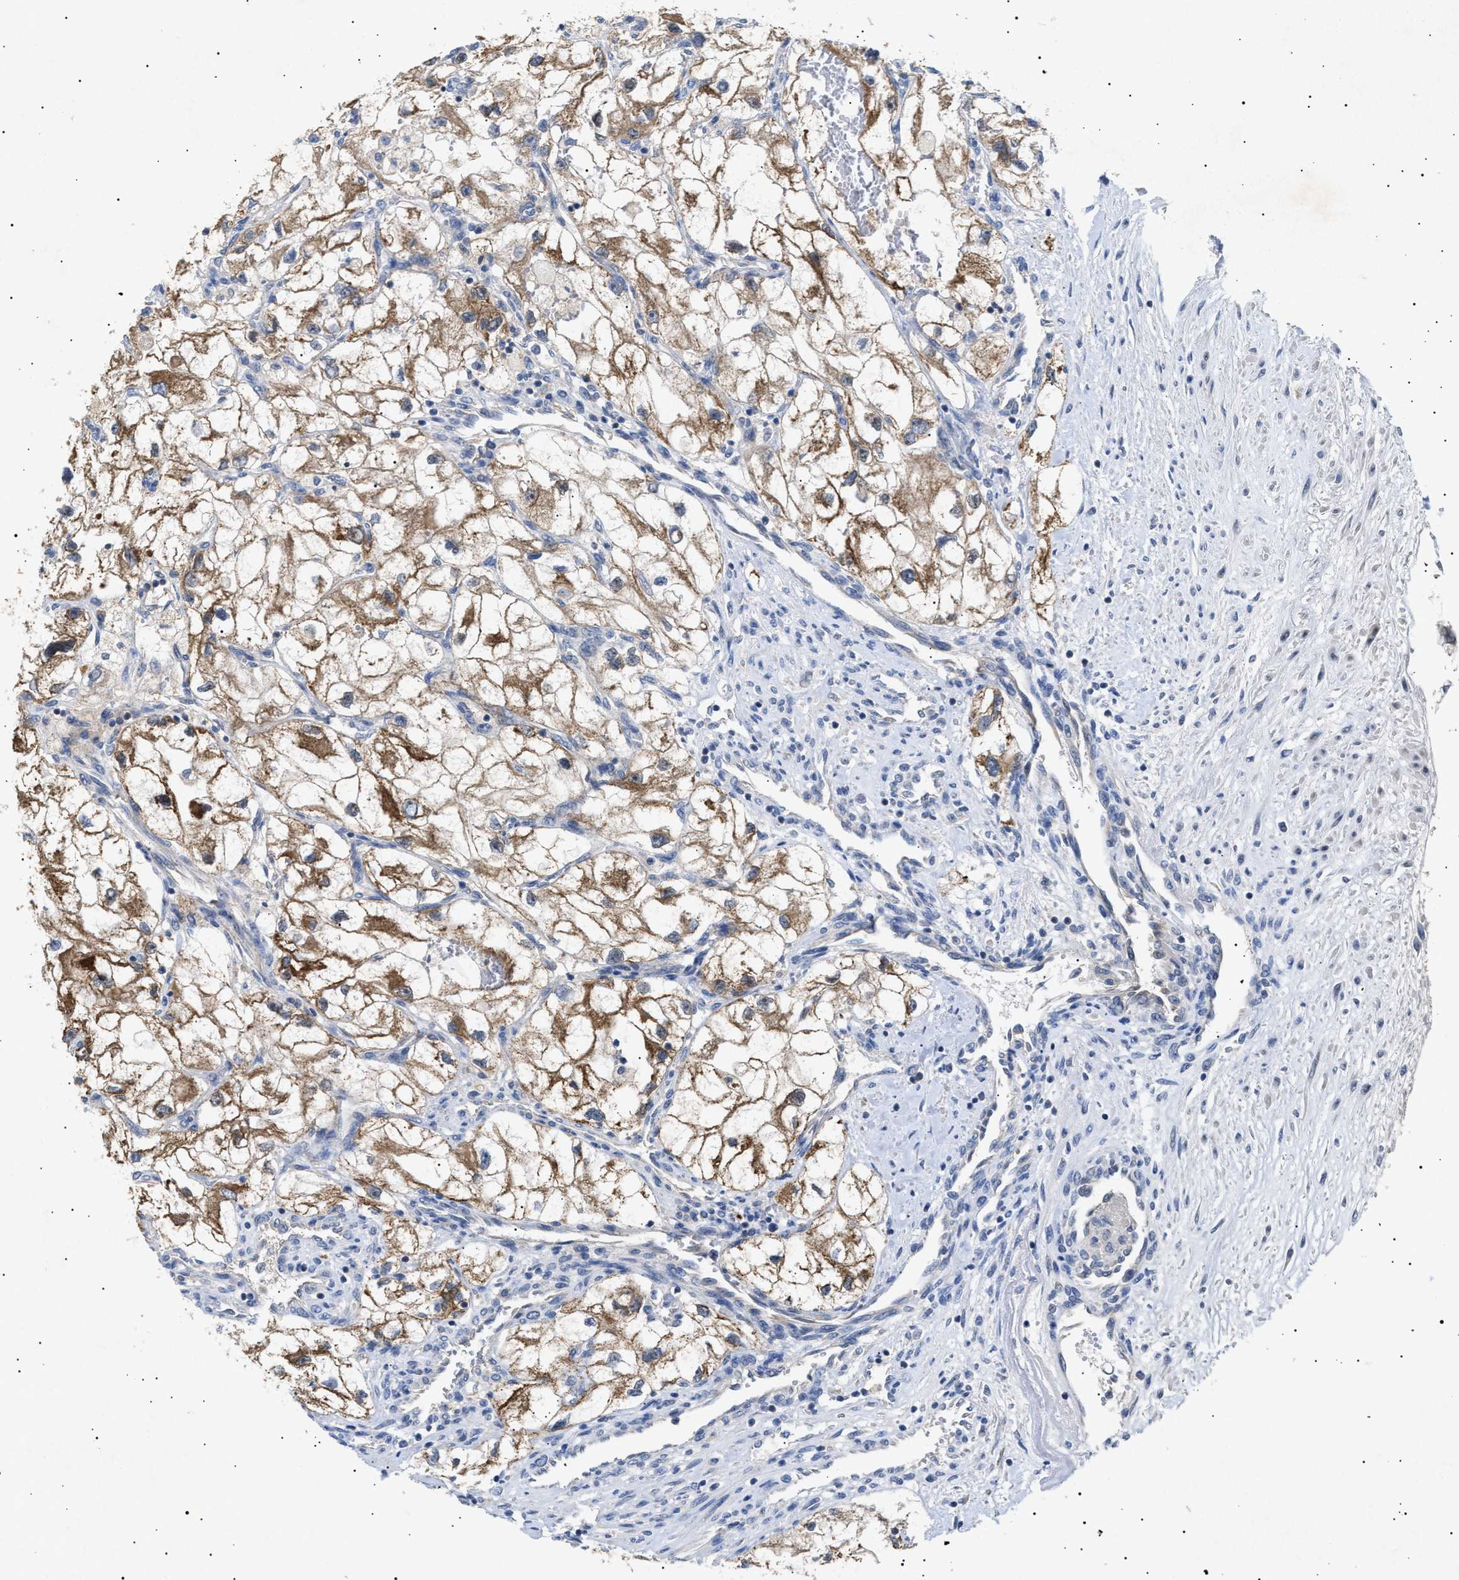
{"staining": {"intensity": "moderate", "quantity": ">75%", "location": "cytoplasmic/membranous"}, "tissue": "renal cancer", "cell_type": "Tumor cells", "image_type": "cancer", "snomed": [{"axis": "morphology", "description": "Adenocarcinoma, NOS"}, {"axis": "topography", "description": "Kidney"}], "caption": "Renal cancer (adenocarcinoma) stained with a brown dye shows moderate cytoplasmic/membranous positive expression in about >75% of tumor cells.", "gene": "SIRT5", "patient": {"sex": "female", "age": 70}}